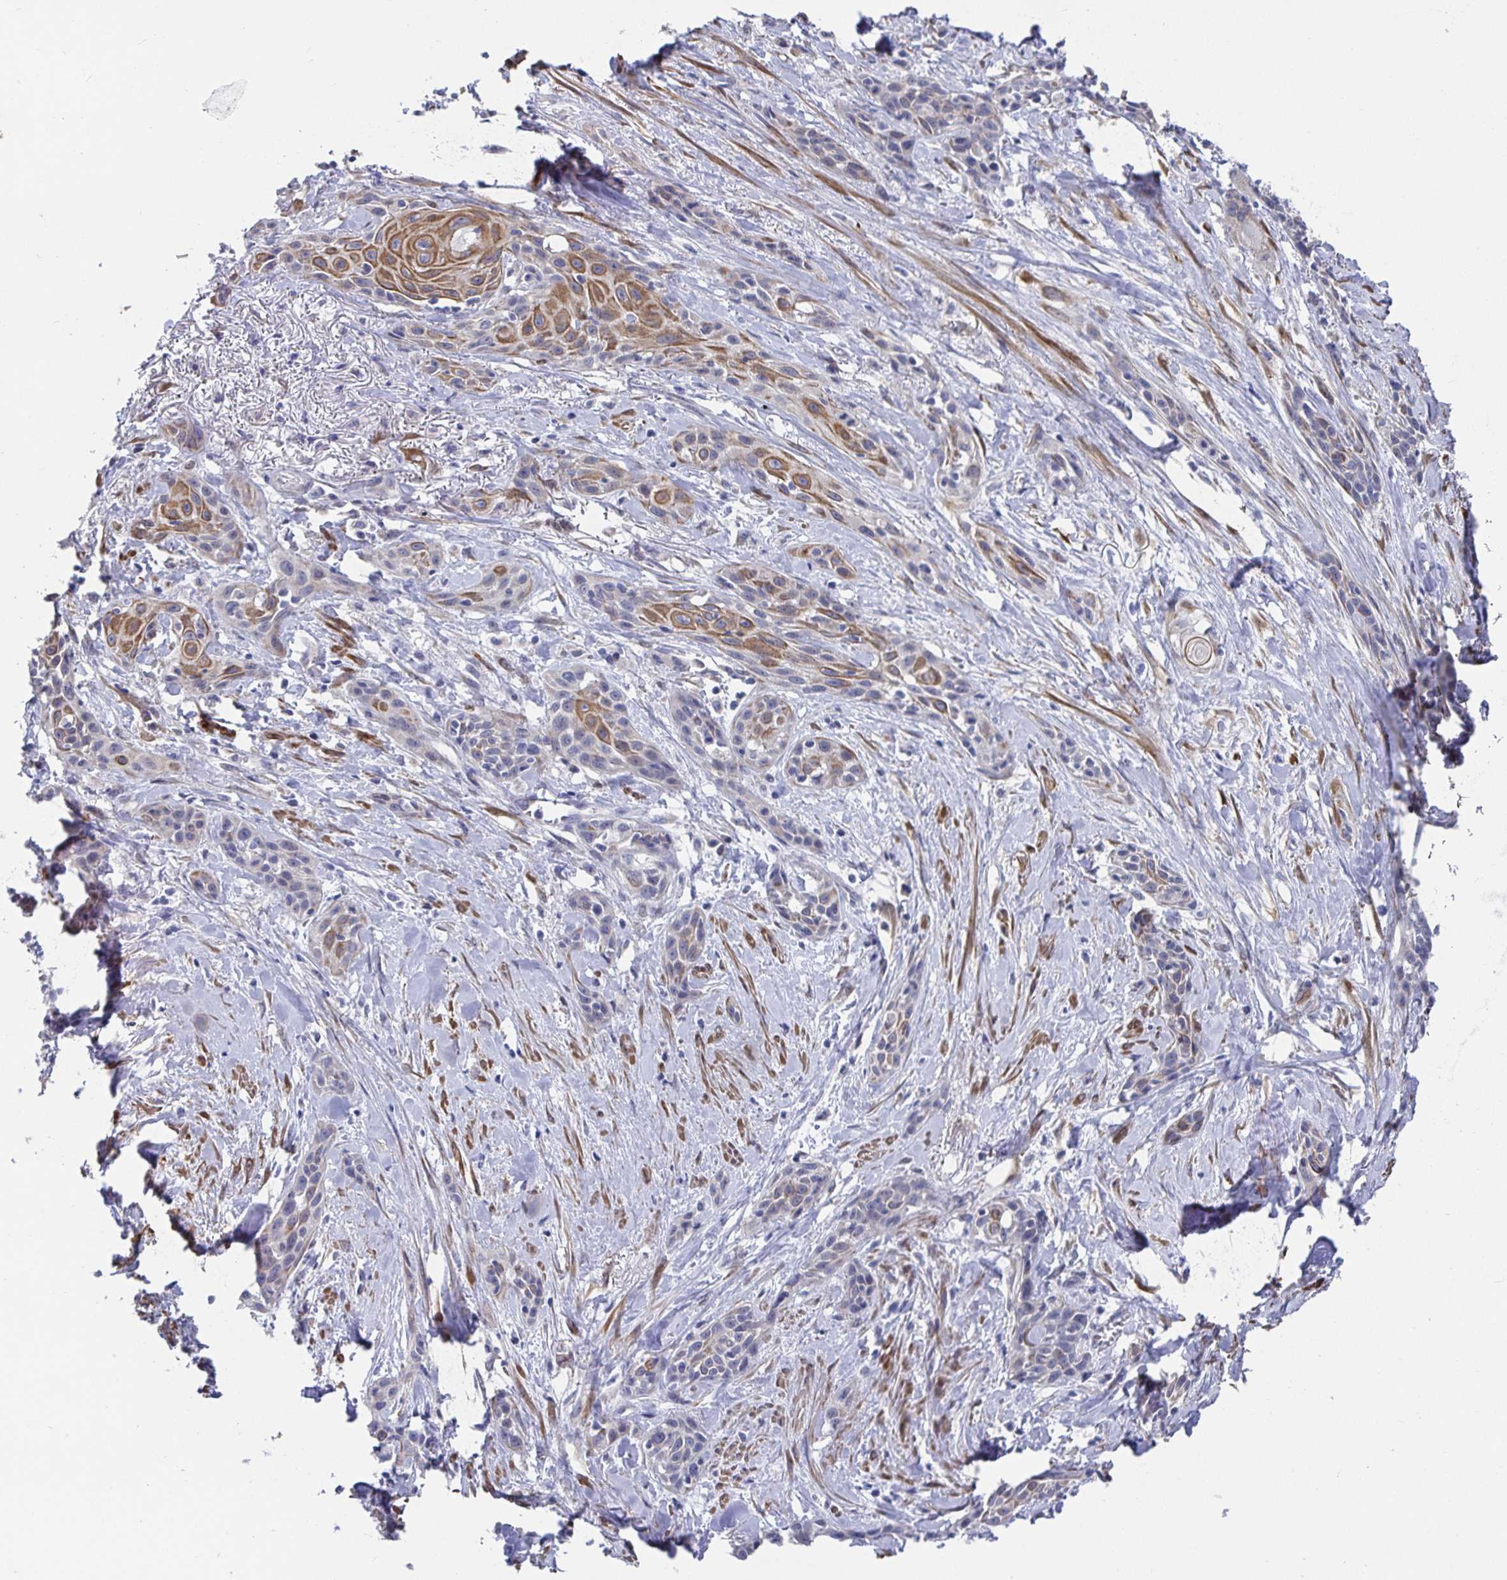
{"staining": {"intensity": "moderate", "quantity": "25%-75%", "location": "cytoplasmic/membranous"}, "tissue": "skin cancer", "cell_type": "Tumor cells", "image_type": "cancer", "snomed": [{"axis": "morphology", "description": "Squamous cell carcinoma, NOS"}, {"axis": "topography", "description": "Skin"}, {"axis": "topography", "description": "Anal"}], "caption": "A high-resolution histopathology image shows IHC staining of squamous cell carcinoma (skin), which shows moderate cytoplasmic/membranous expression in about 25%-75% of tumor cells. (DAB IHC with brightfield microscopy, high magnification).", "gene": "ZIK1", "patient": {"sex": "male", "age": 64}}